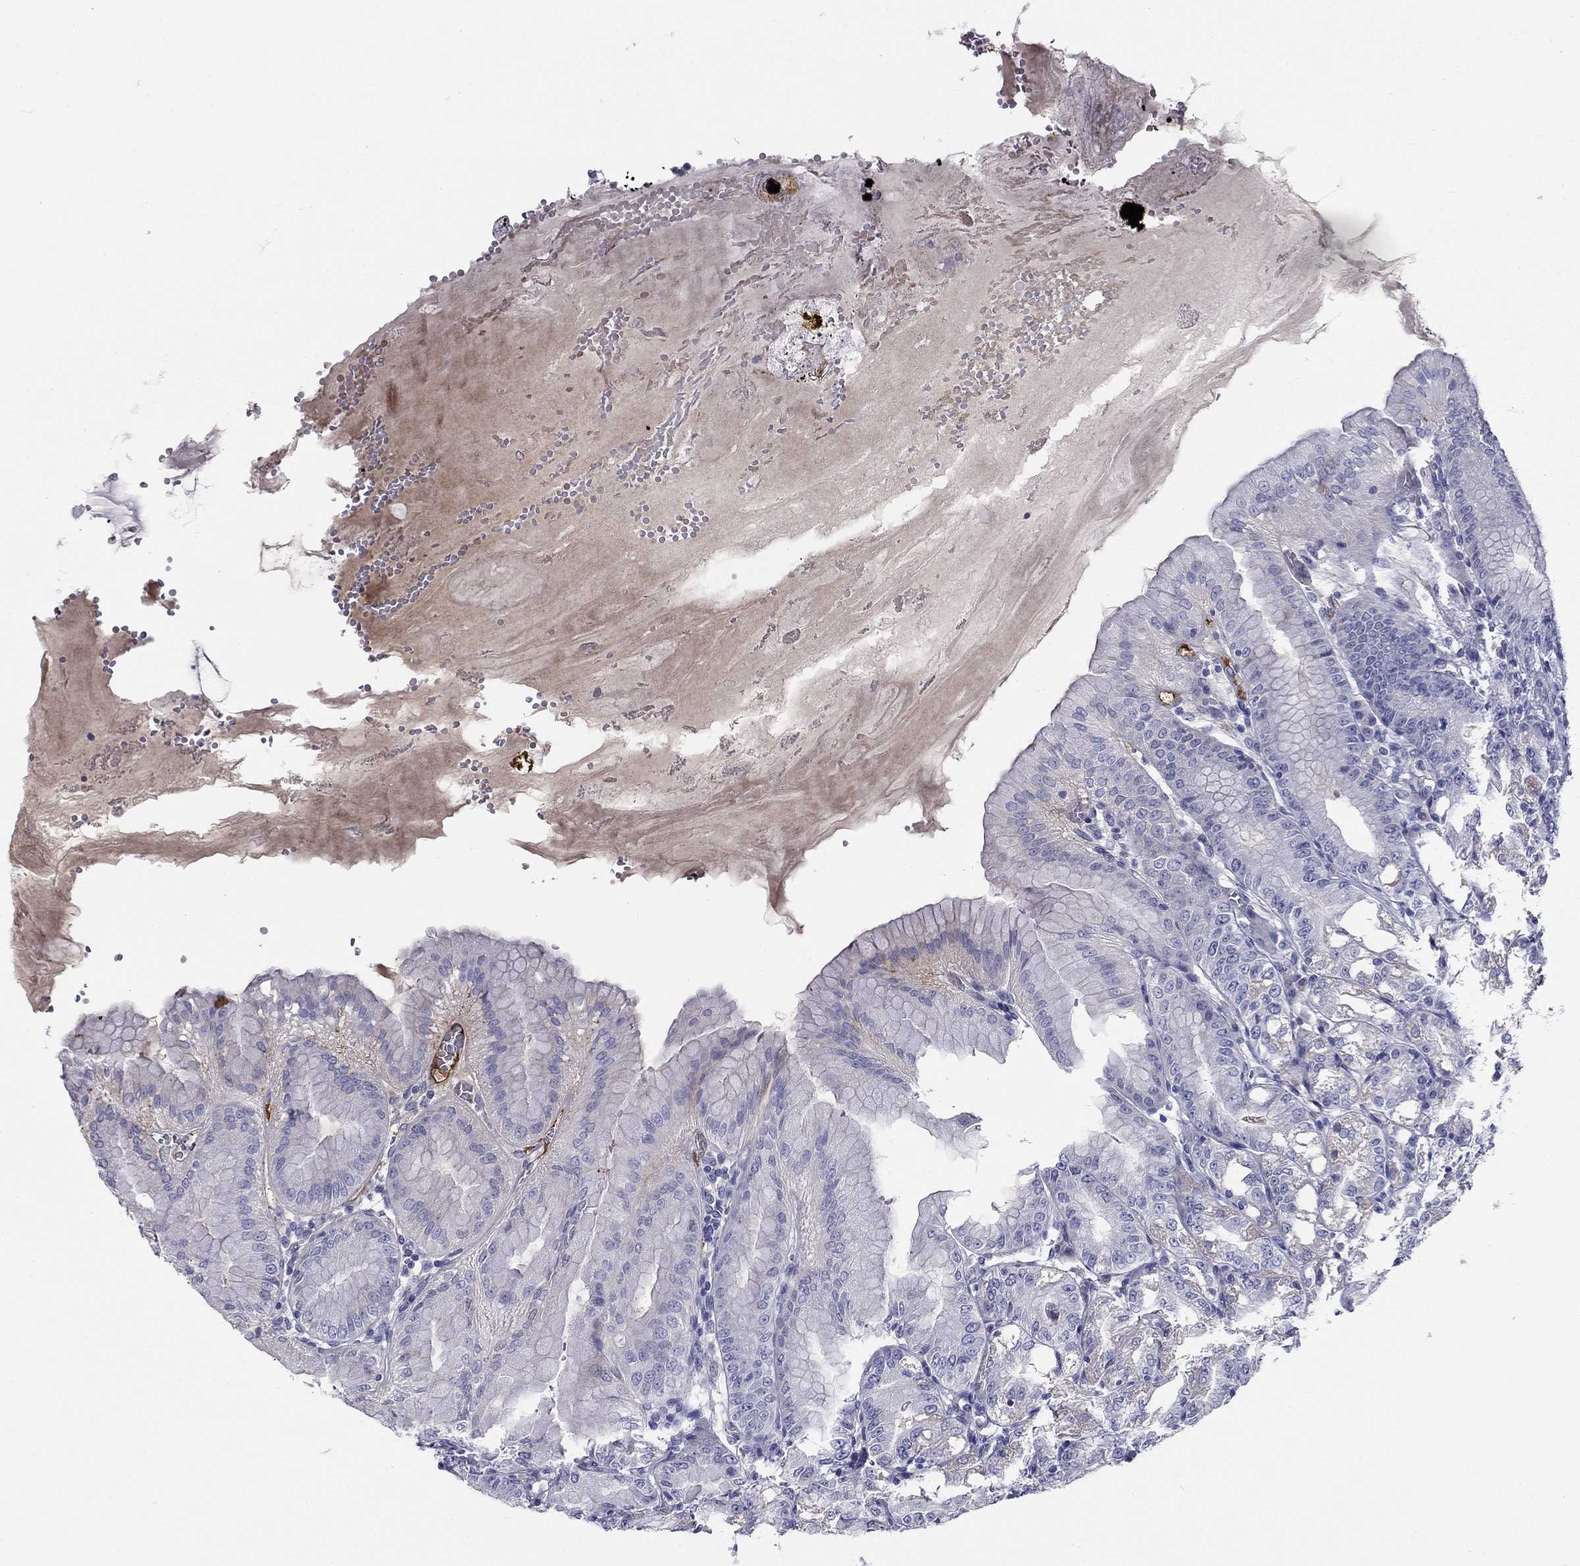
{"staining": {"intensity": "weak", "quantity": "<25%", "location": "cytoplasmic/membranous"}, "tissue": "stomach", "cell_type": "Glandular cells", "image_type": "normal", "snomed": [{"axis": "morphology", "description": "Normal tissue, NOS"}, {"axis": "topography", "description": "Stomach"}], "caption": "Immunohistochemistry (IHC) micrograph of unremarkable human stomach stained for a protein (brown), which demonstrates no staining in glandular cells.", "gene": "CPLX4", "patient": {"sex": "male", "age": 71}}